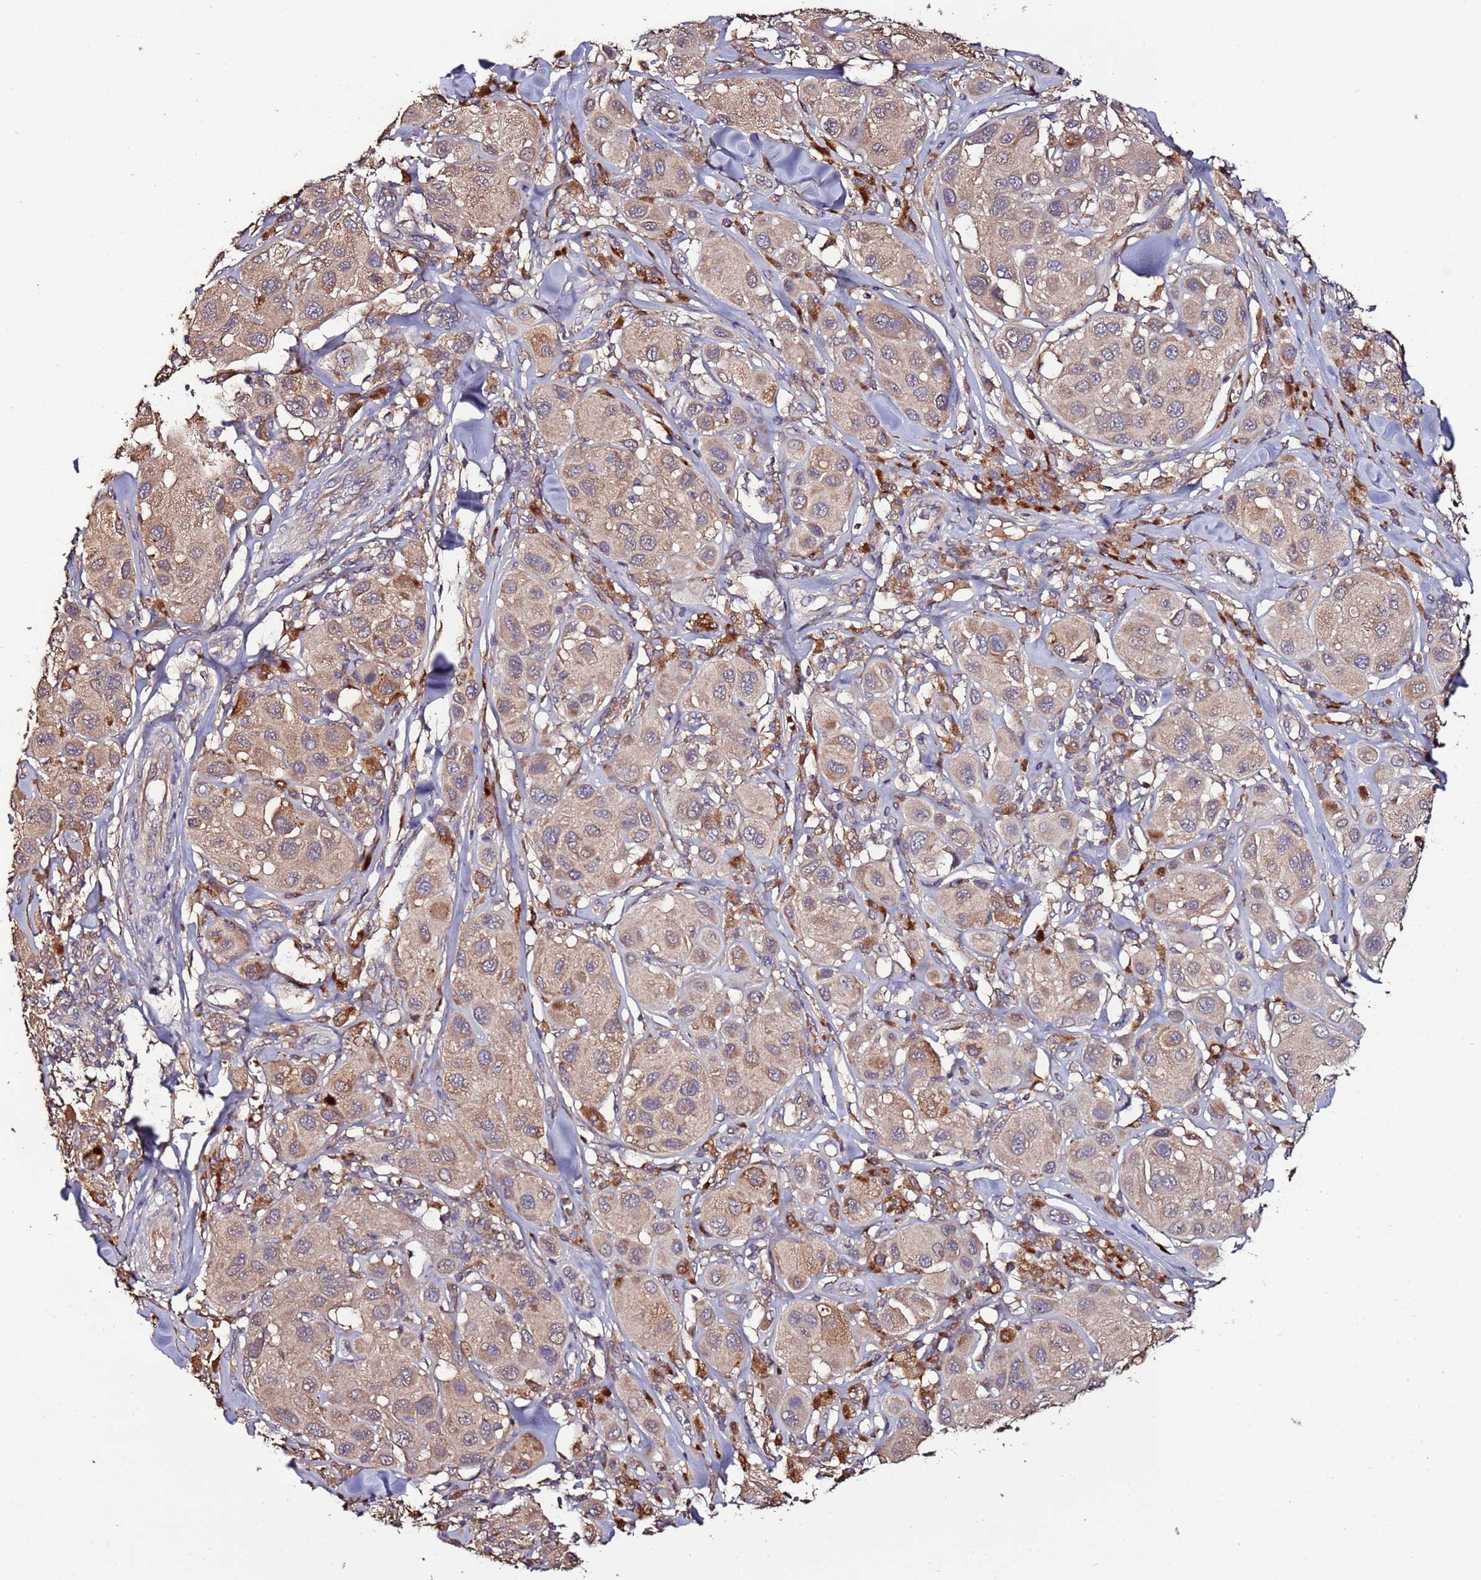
{"staining": {"intensity": "weak", "quantity": ">75%", "location": "cytoplasmic/membranous"}, "tissue": "melanoma", "cell_type": "Tumor cells", "image_type": "cancer", "snomed": [{"axis": "morphology", "description": "Malignant melanoma, Metastatic site"}, {"axis": "topography", "description": "Skin"}], "caption": "Immunohistochemistry (IHC) micrograph of malignant melanoma (metastatic site) stained for a protein (brown), which exhibits low levels of weak cytoplasmic/membranous positivity in approximately >75% of tumor cells.", "gene": "RPS15A", "patient": {"sex": "male", "age": 41}}